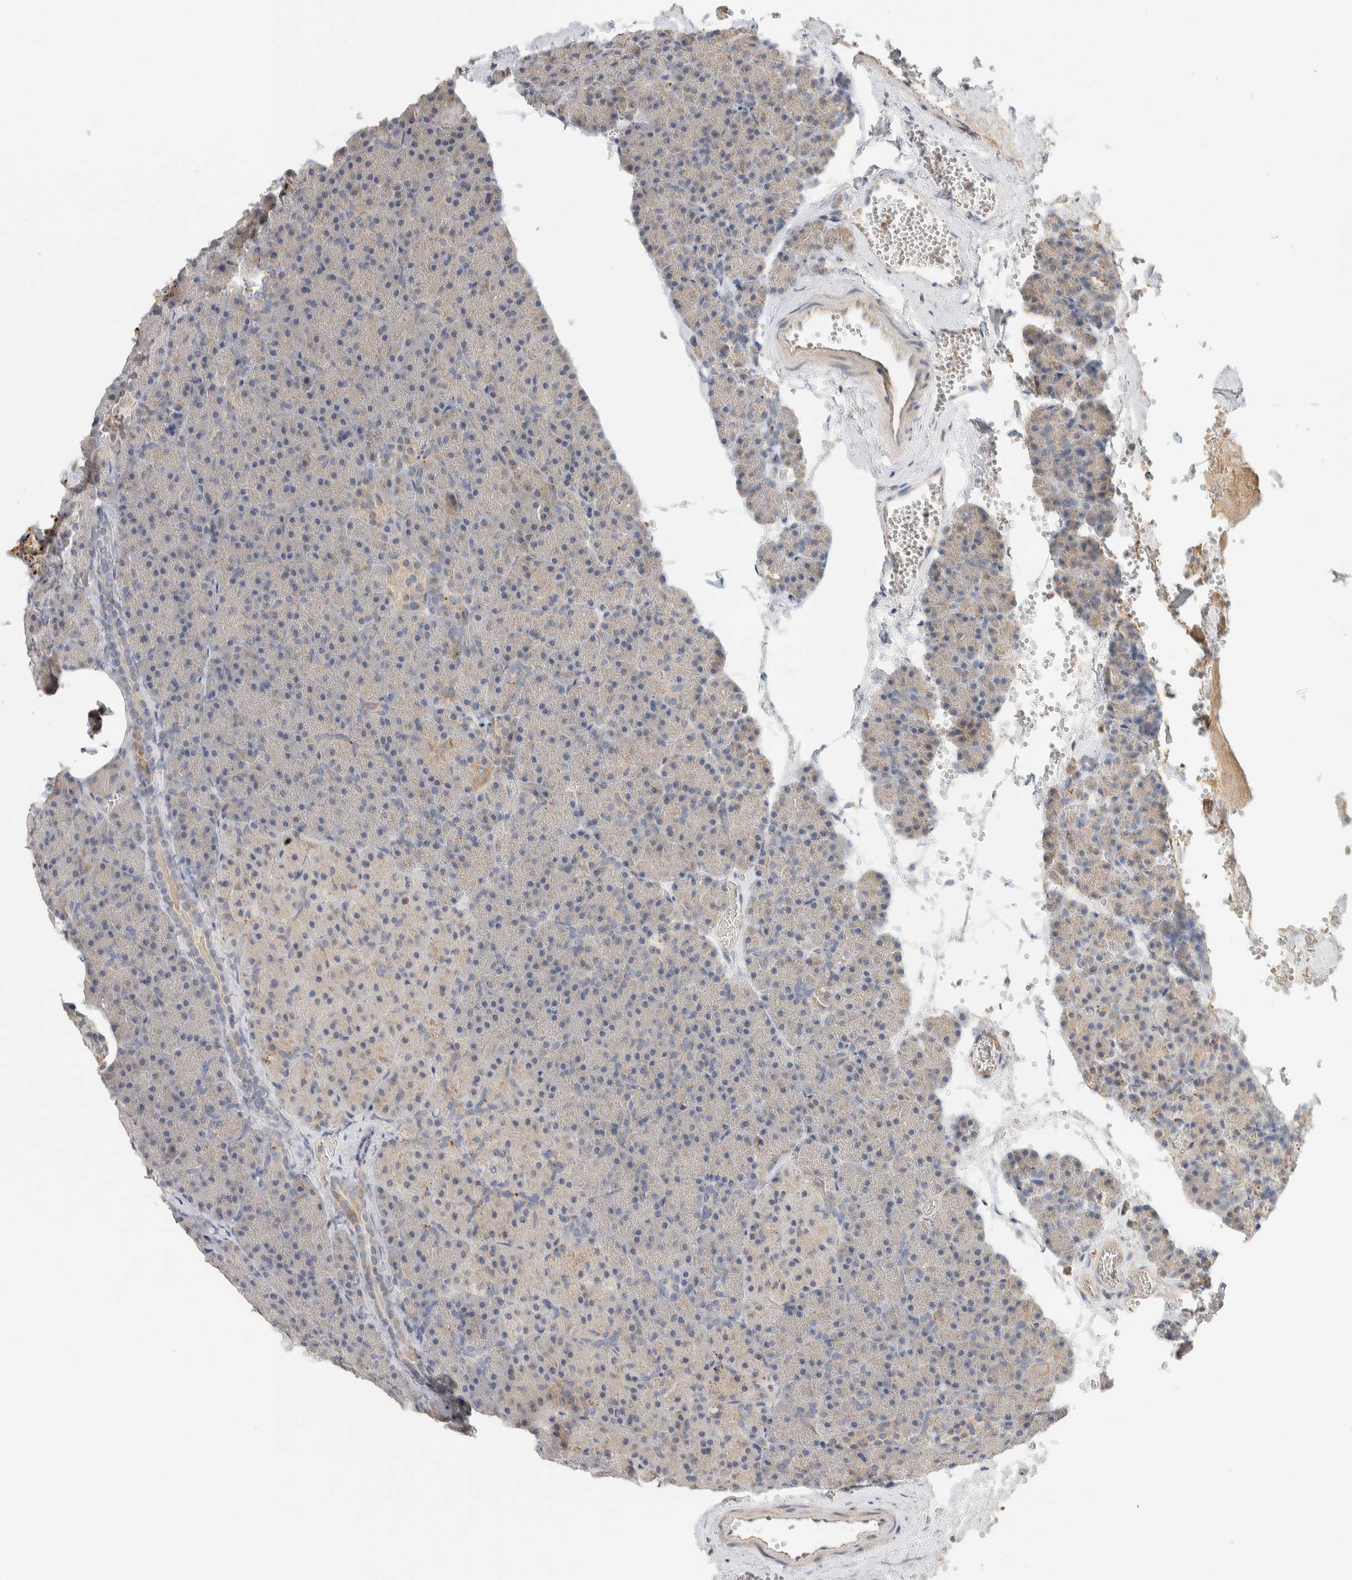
{"staining": {"intensity": "weak", "quantity": "<25%", "location": "cytoplasmic/membranous"}, "tissue": "pancreas", "cell_type": "Exocrine glandular cells", "image_type": "normal", "snomed": [{"axis": "morphology", "description": "Normal tissue, NOS"}, {"axis": "morphology", "description": "Carcinoid, malignant, NOS"}, {"axis": "topography", "description": "Pancreas"}], "caption": "DAB immunohistochemical staining of unremarkable human pancreas shows no significant staining in exocrine glandular cells. (Brightfield microscopy of DAB (3,3'-diaminobenzidine) immunohistochemistry (IHC) at high magnification).", "gene": "PDE7B", "patient": {"sex": "female", "age": 35}}